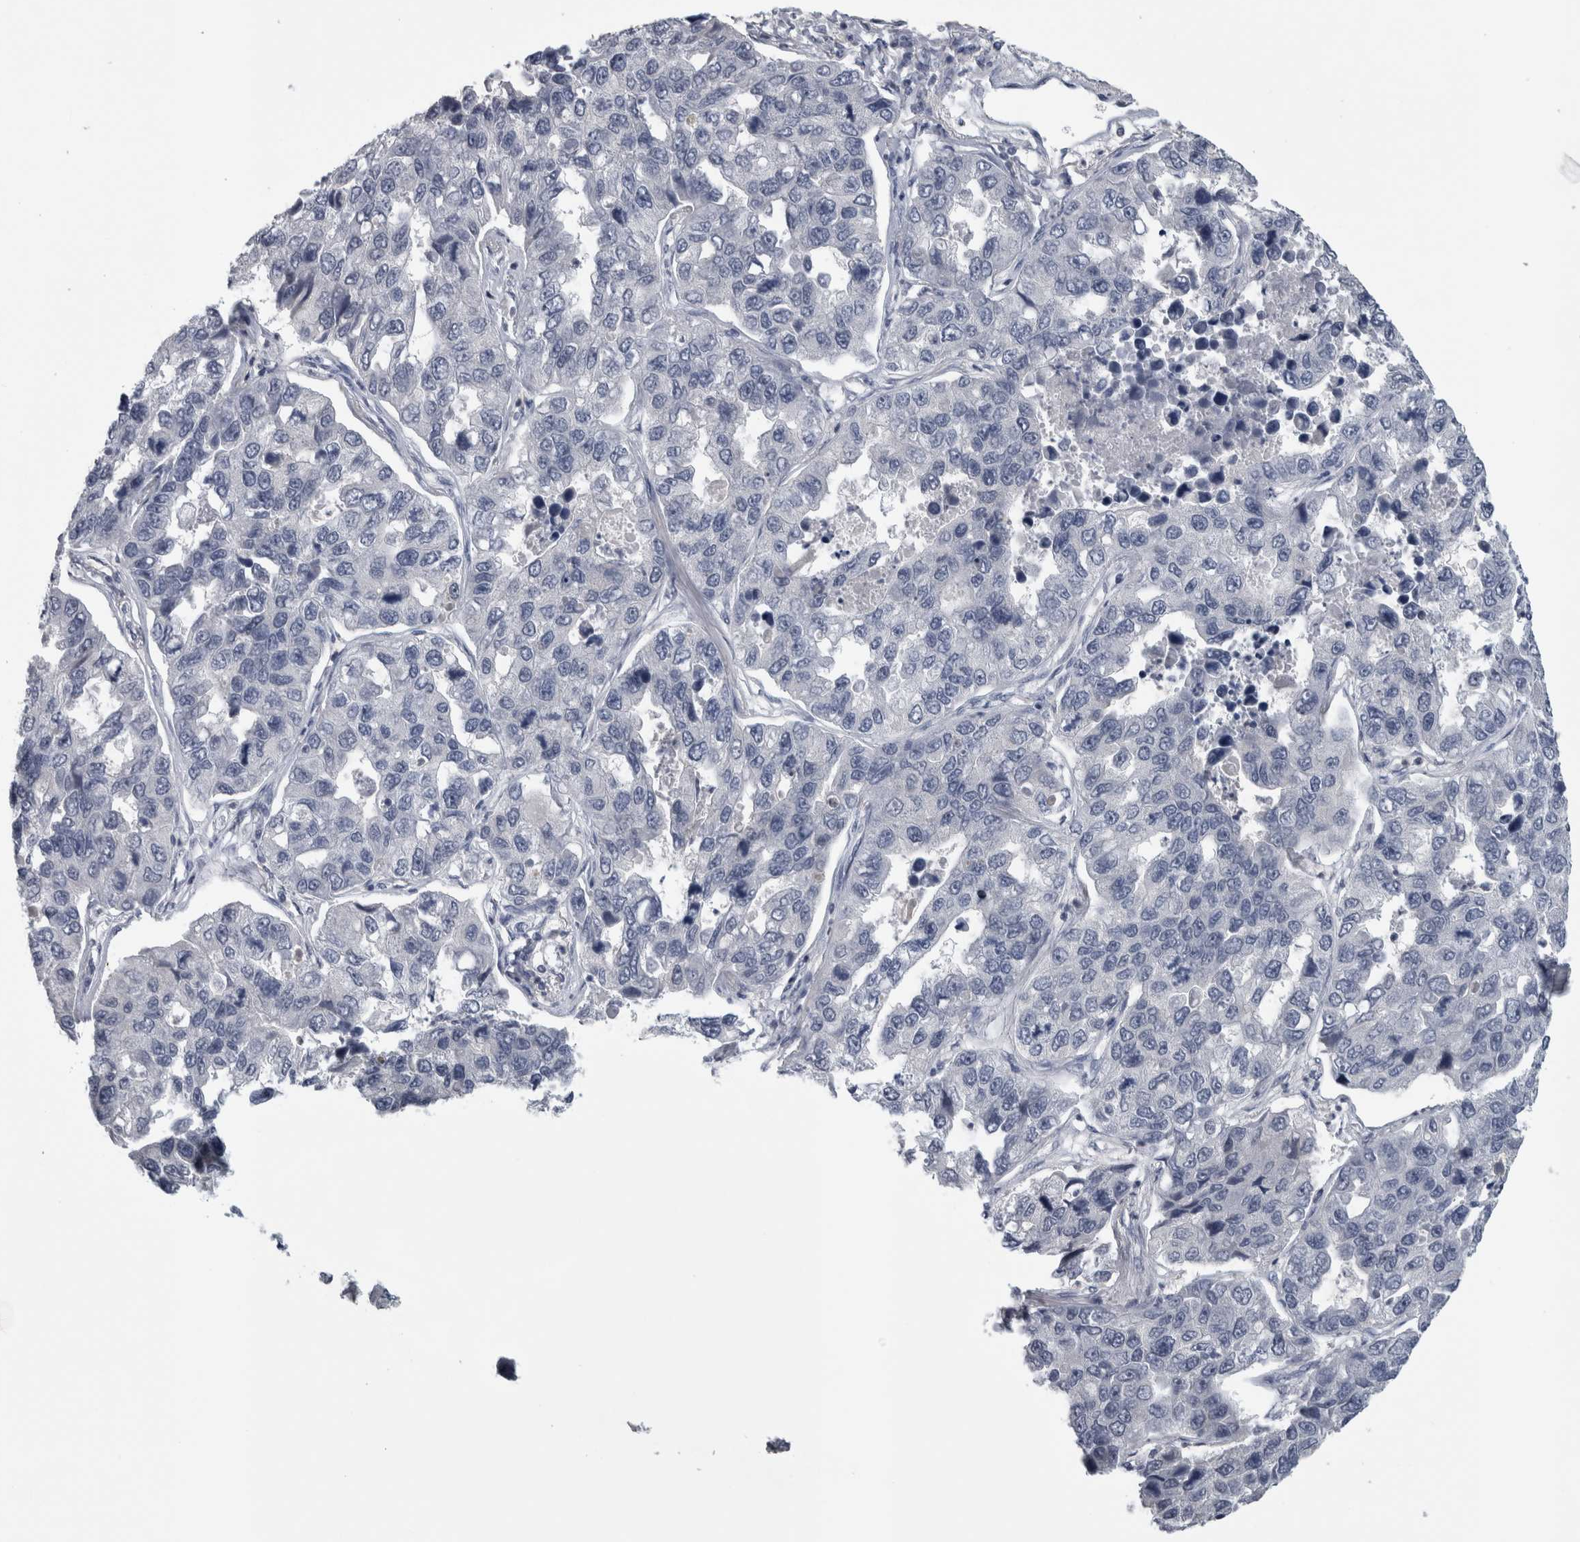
{"staining": {"intensity": "negative", "quantity": "none", "location": "none"}, "tissue": "lung cancer", "cell_type": "Tumor cells", "image_type": "cancer", "snomed": [{"axis": "morphology", "description": "Adenocarcinoma, NOS"}, {"axis": "topography", "description": "Lung"}], "caption": "Tumor cells show no significant protein staining in adenocarcinoma (lung).", "gene": "NAPRT", "patient": {"sex": "male", "age": 64}}